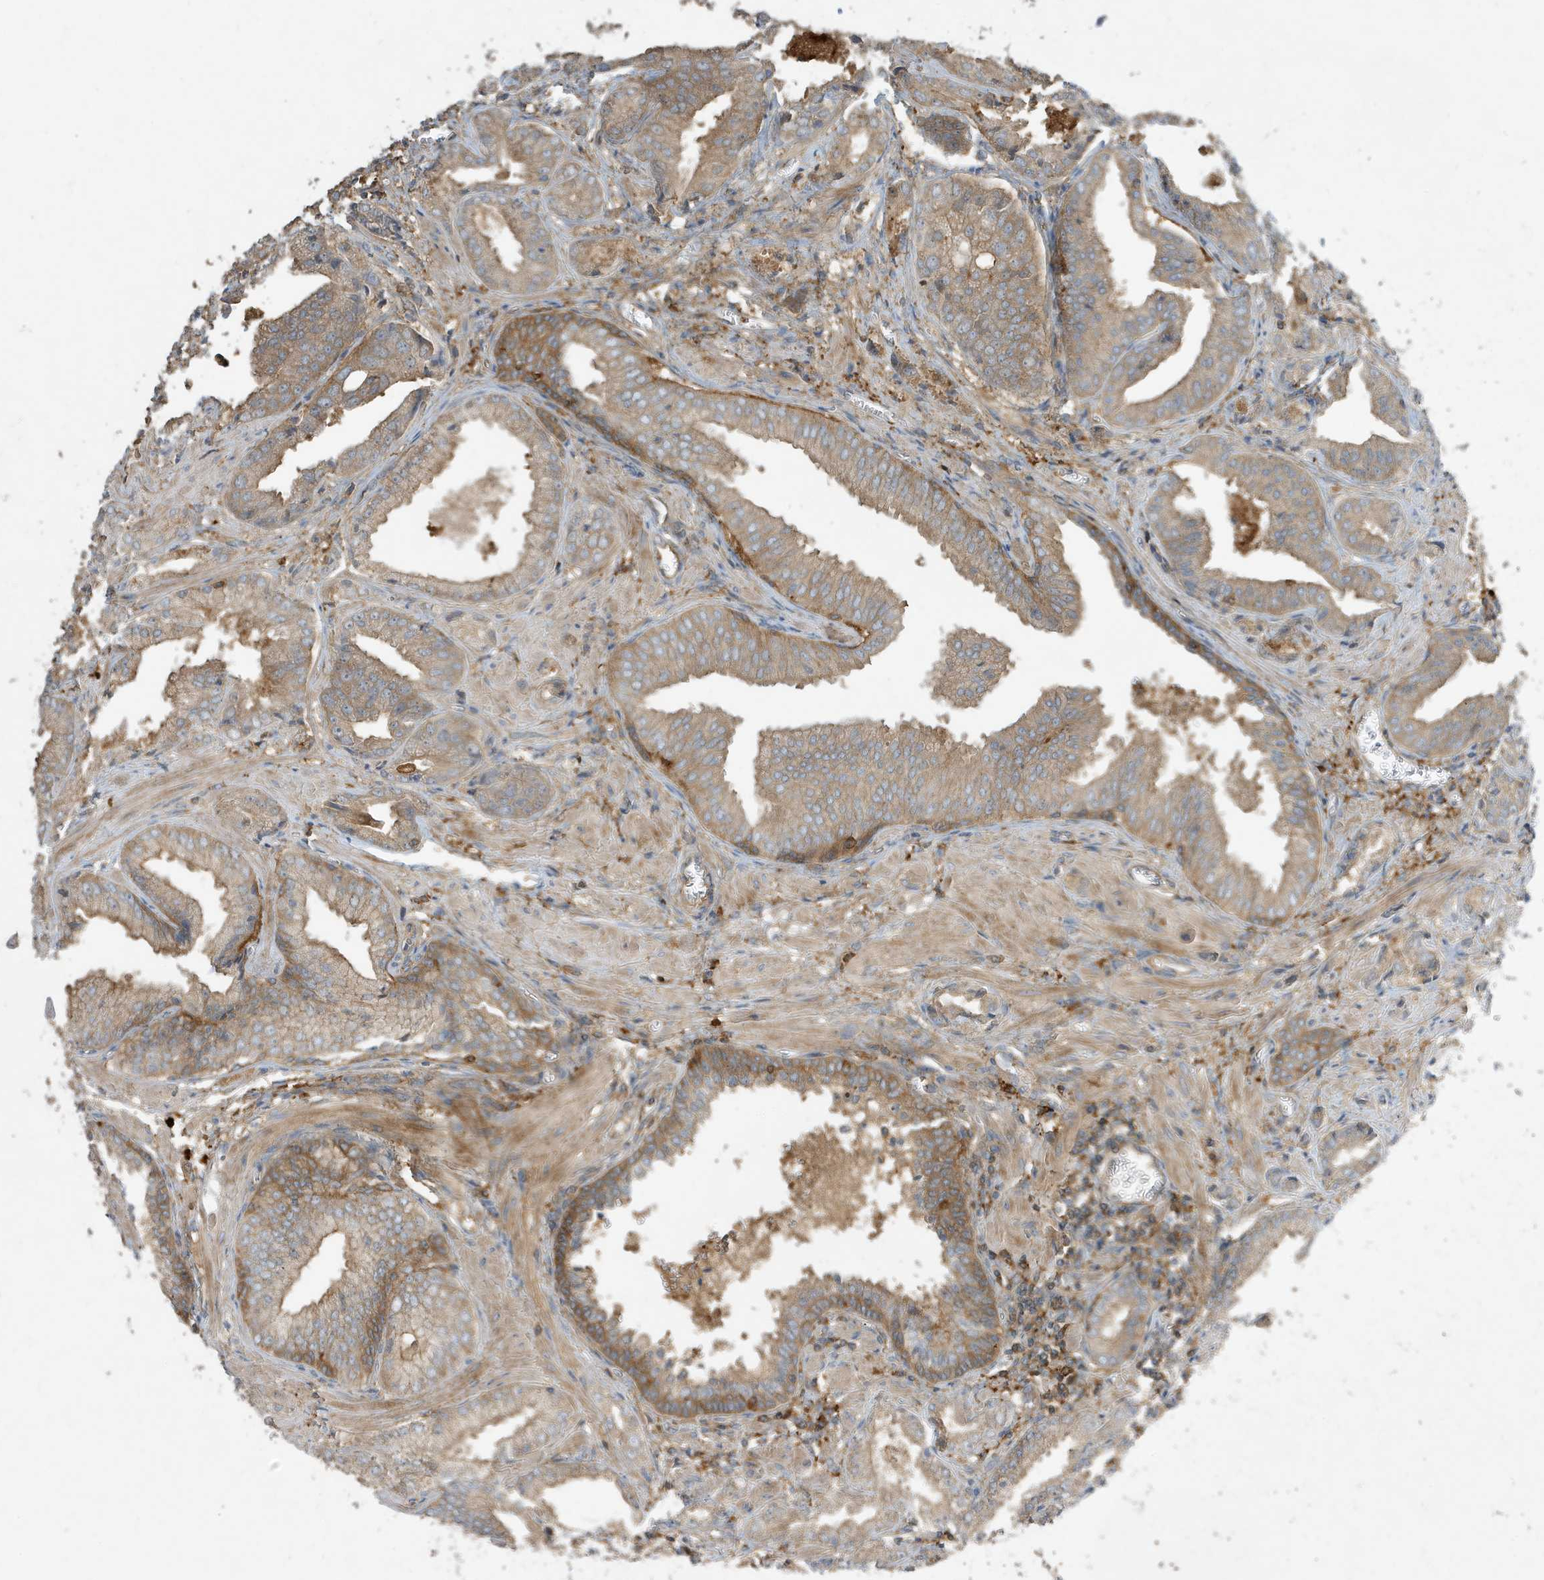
{"staining": {"intensity": "weak", "quantity": ">75%", "location": "cytoplasmic/membranous"}, "tissue": "prostate cancer", "cell_type": "Tumor cells", "image_type": "cancer", "snomed": [{"axis": "morphology", "description": "Adenocarcinoma, Low grade"}, {"axis": "topography", "description": "Prostate"}], "caption": "DAB immunohistochemical staining of human prostate cancer displays weak cytoplasmic/membranous protein positivity in approximately >75% of tumor cells.", "gene": "ABTB1", "patient": {"sex": "male", "age": 67}}